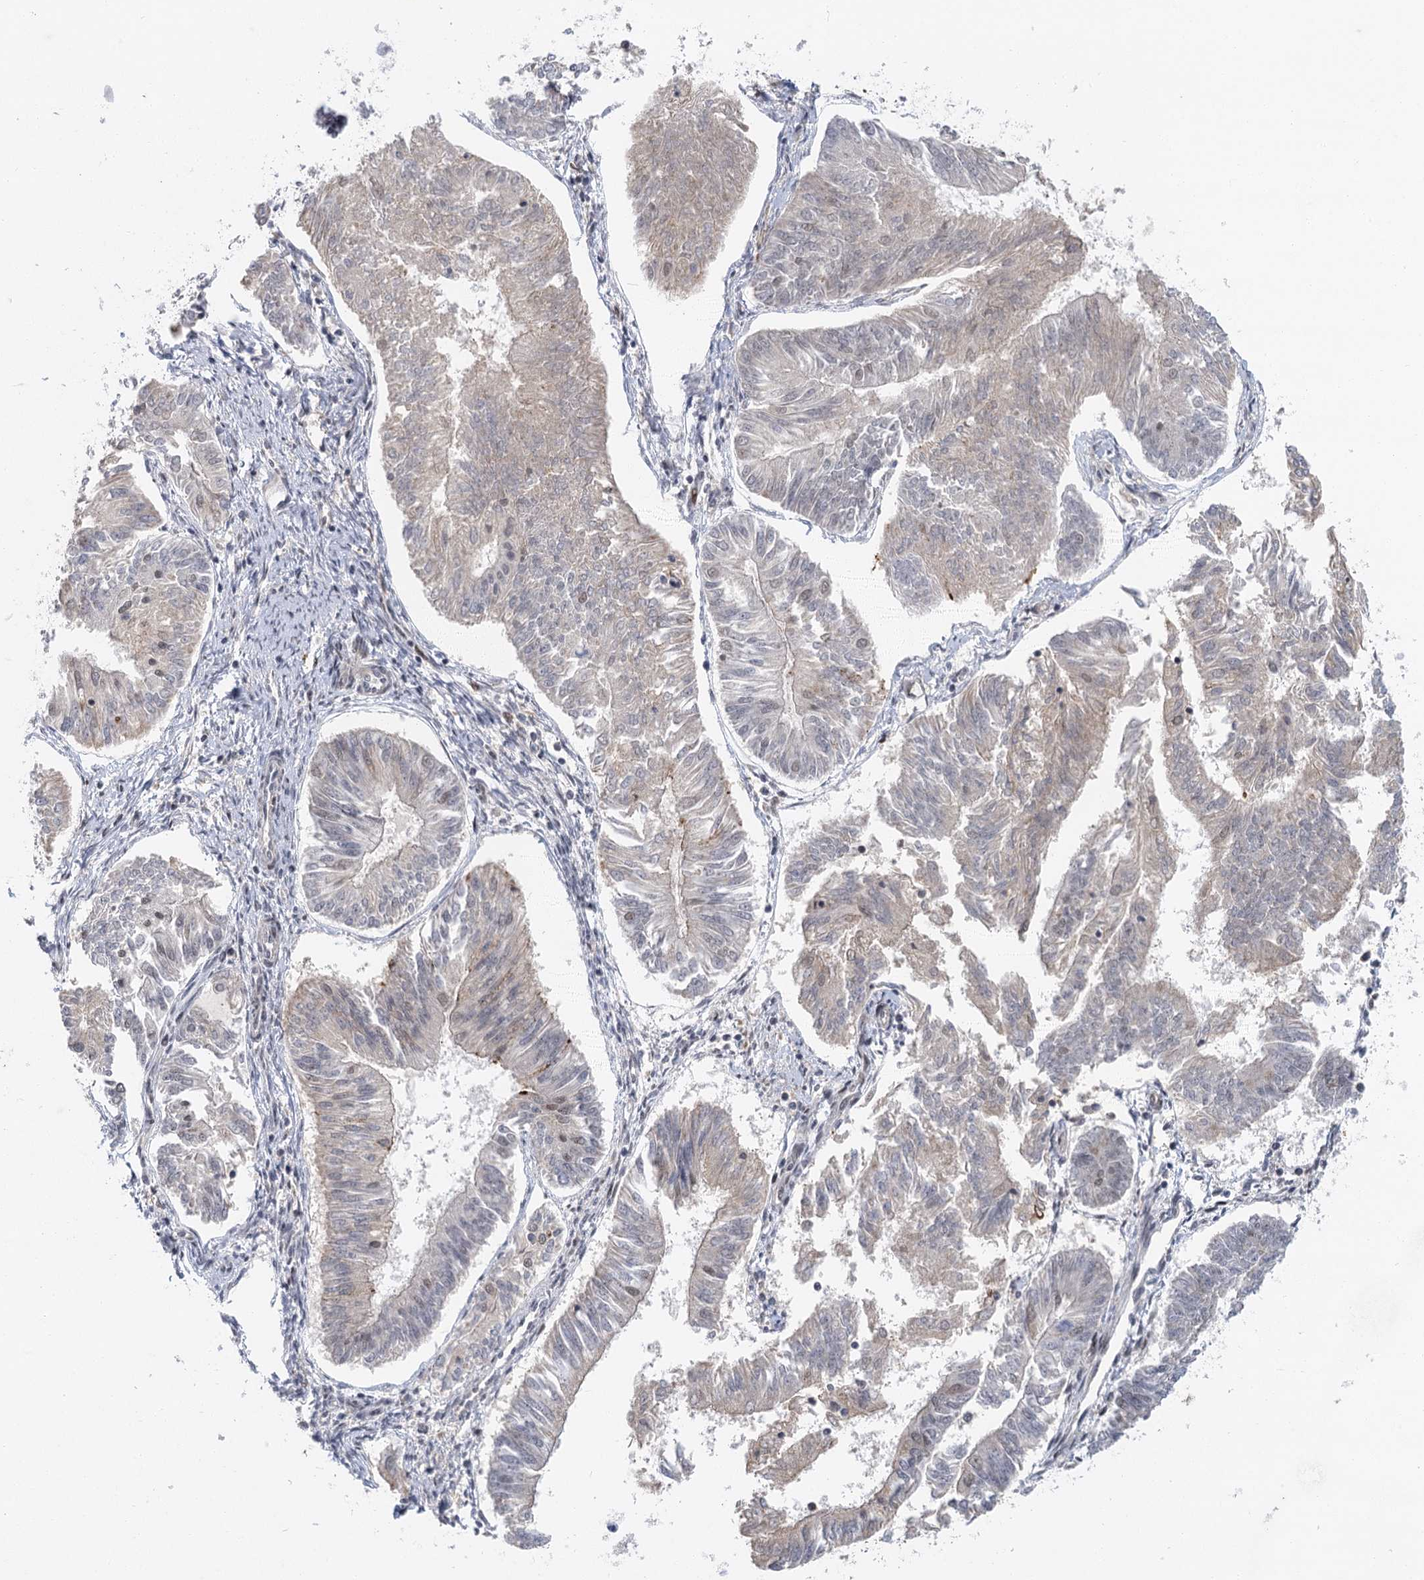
{"staining": {"intensity": "negative", "quantity": "none", "location": "none"}, "tissue": "endometrial cancer", "cell_type": "Tumor cells", "image_type": "cancer", "snomed": [{"axis": "morphology", "description": "Adenocarcinoma, NOS"}, {"axis": "topography", "description": "Endometrium"}], "caption": "This micrograph is of adenocarcinoma (endometrial) stained with IHC to label a protein in brown with the nuclei are counter-stained blue. There is no expression in tumor cells. The staining was performed using DAB (3,3'-diaminobenzidine) to visualize the protein expression in brown, while the nuclei were stained in blue with hematoxylin (Magnification: 20x).", "gene": "IL11RA", "patient": {"sex": "female", "age": 58}}